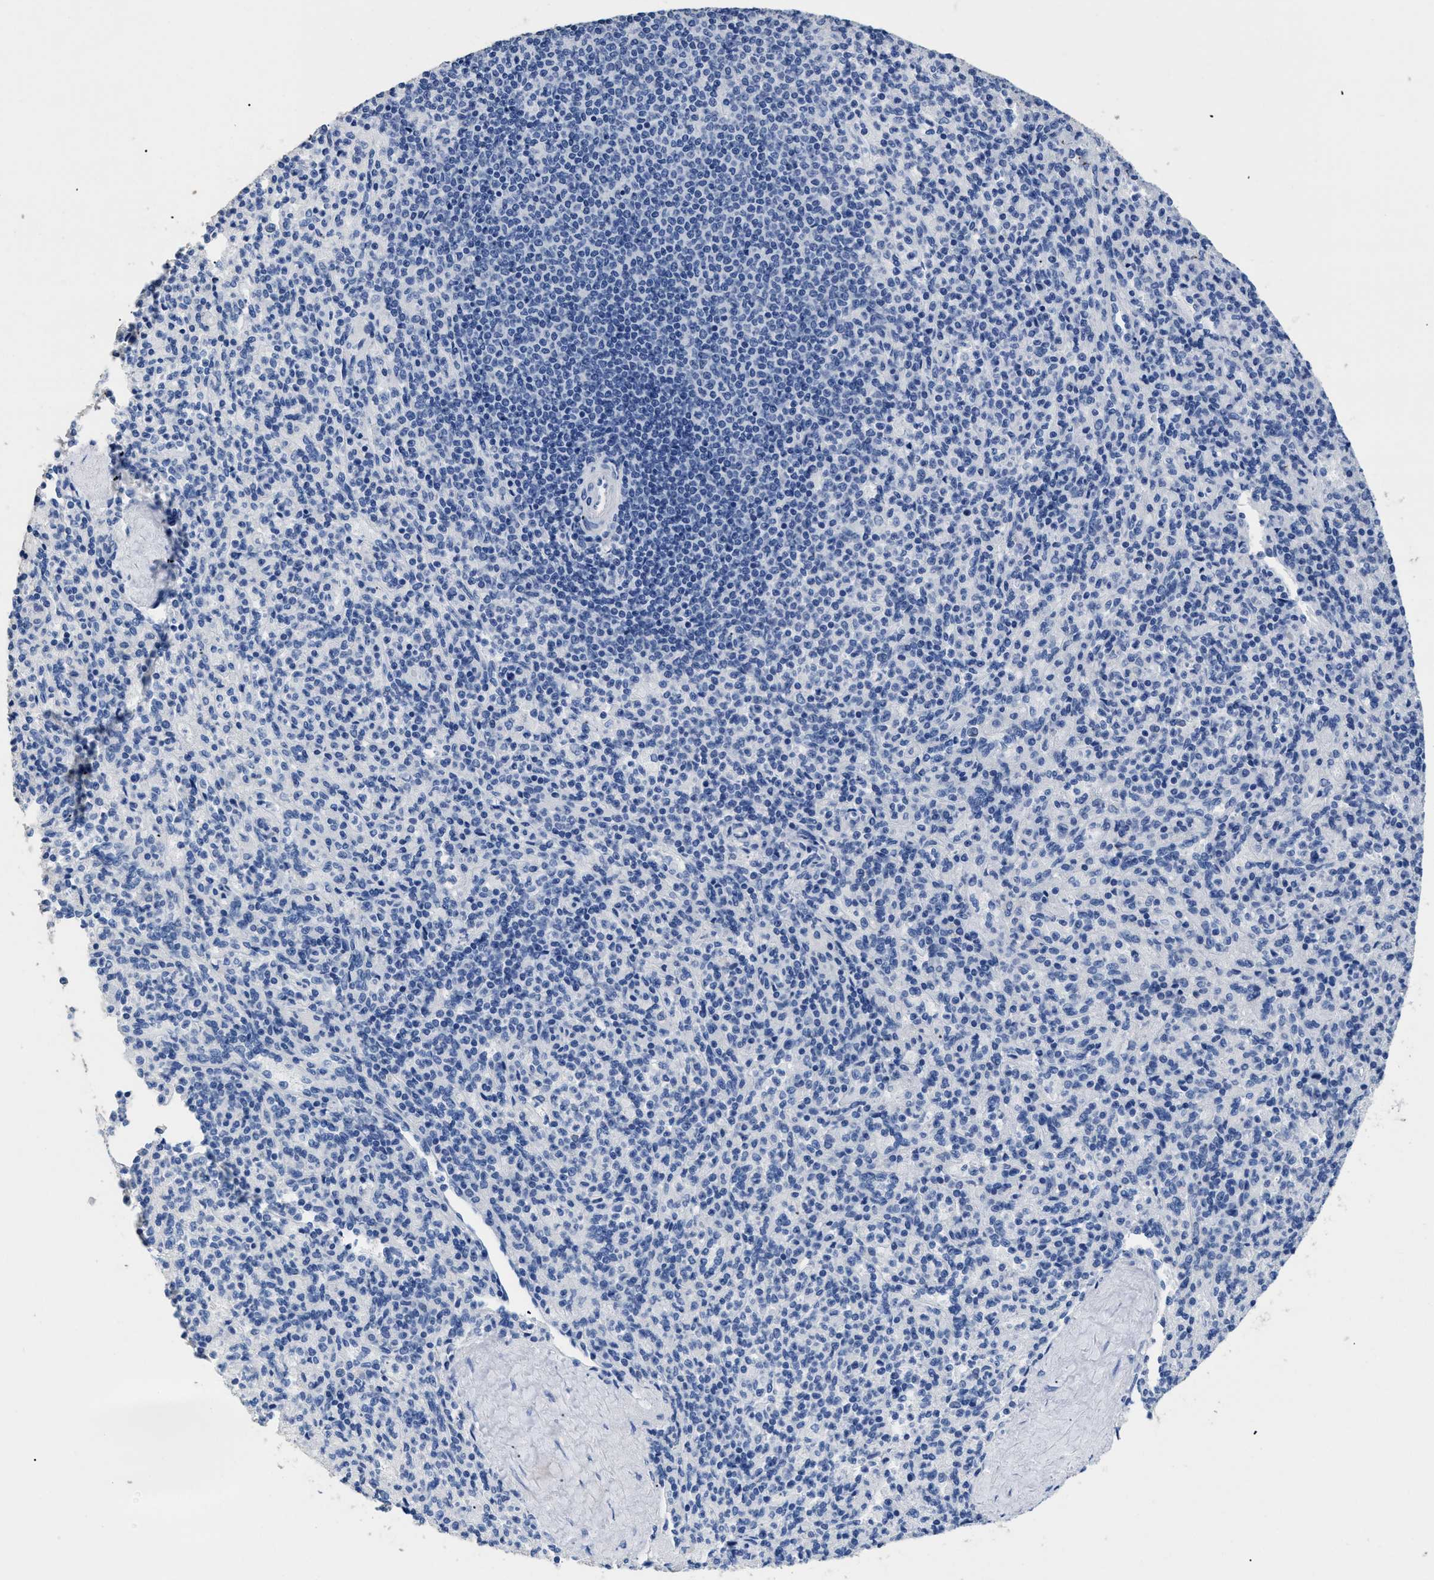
{"staining": {"intensity": "negative", "quantity": "none", "location": "none"}, "tissue": "spleen", "cell_type": "Cells in red pulp", "image_type": "normal", "snomed": [{"axis": "morphology", "description": "Normal tissue, NOS"}, {"axis": "topography", "description": "Spleen"}], "caption": "An immunohistochemistry (IHC) photomicrograph of benign spleen is shown. There is no staining in cells in red pulp of spleen. (DAB IHC, high magnification).", "gene": "DLC1", "patient": {"sex": "male", "age": 36}}